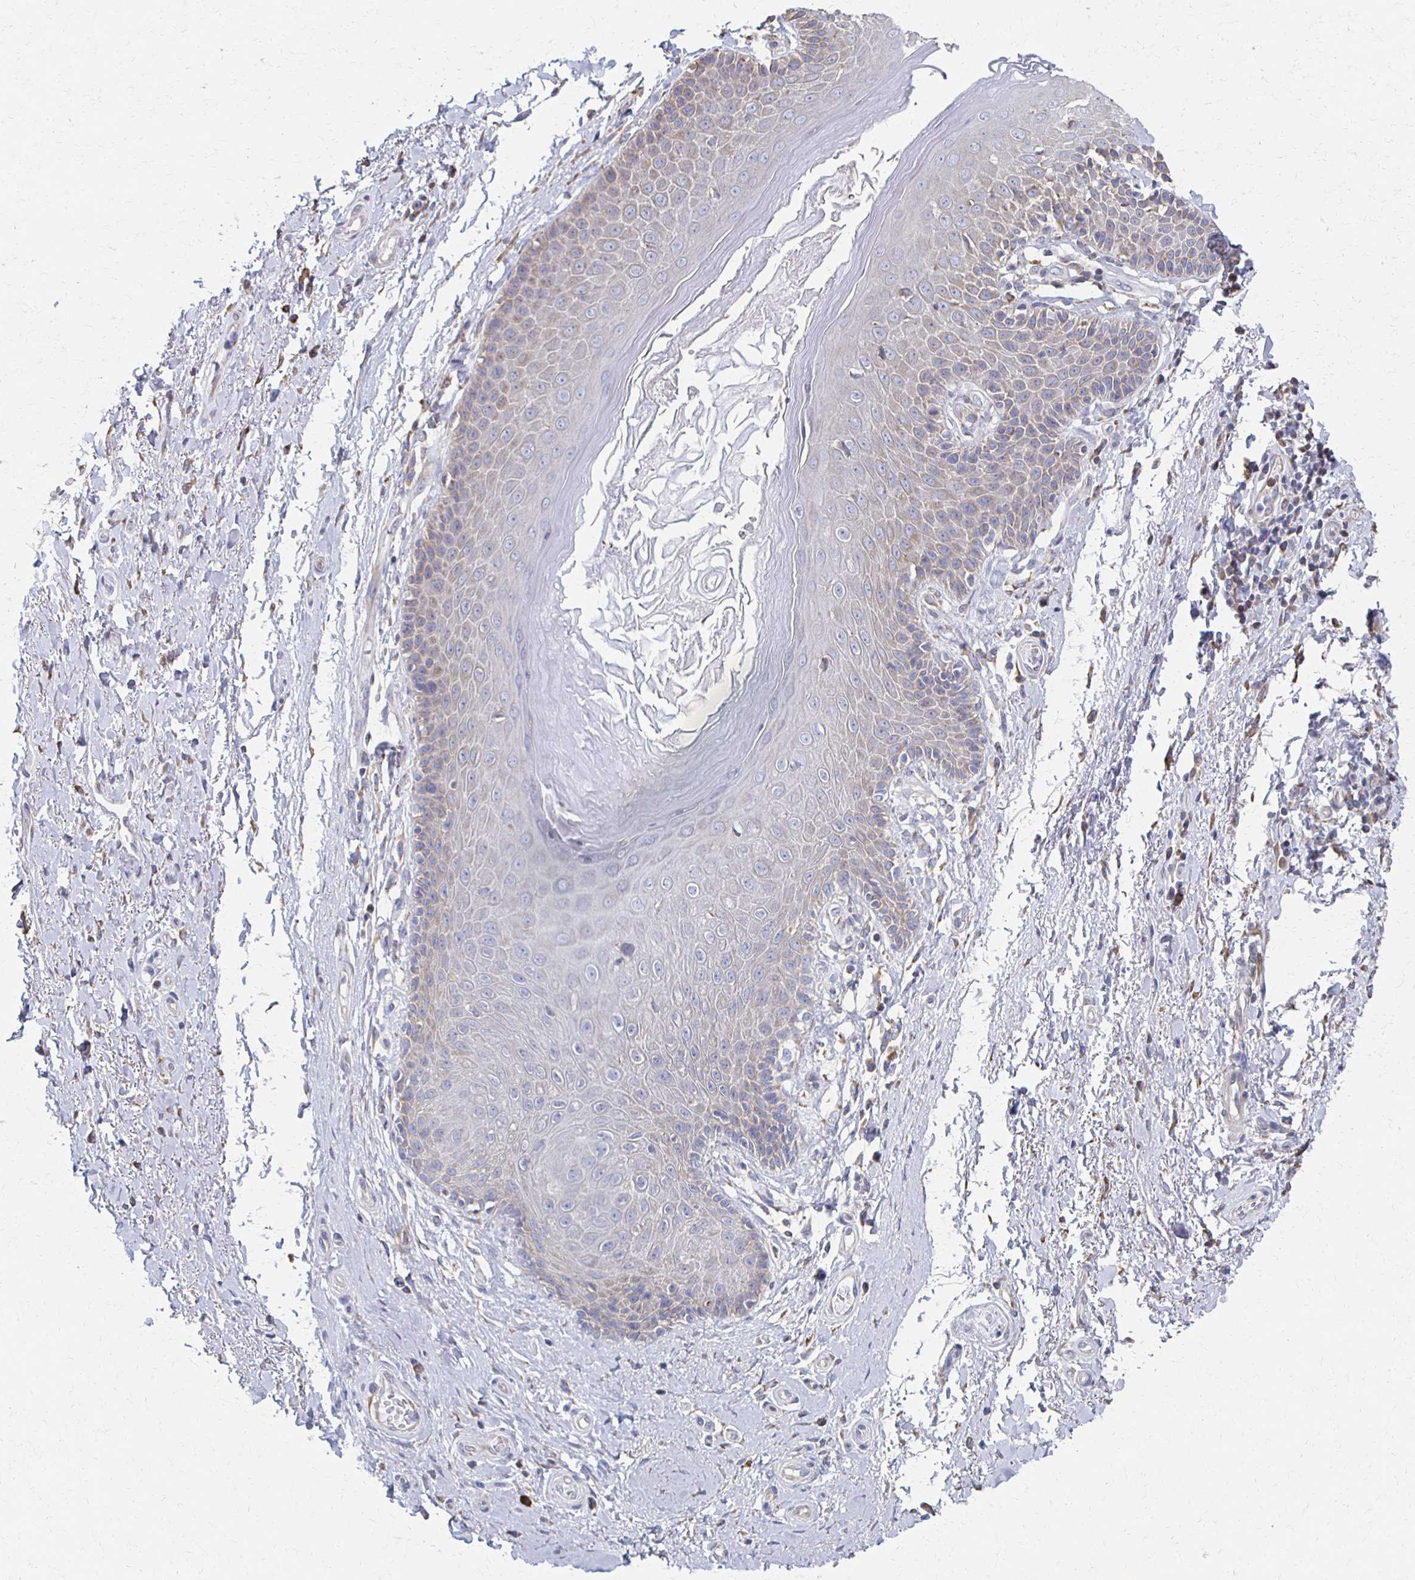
{"staining": {"intensity": "negative", "quantity": "none", "location": "none"}, "tissue": "adipose tissue", "cell_type": "Adipocytes", "image_type": "normal", "snomed": [{"axis": "morphology", "description": "Normal tissue, NOS"}, {"axis": "topography", "description": "Peripheral nerve tissue"}], "caption": "This is a histopathology image of immunohistochemistry (IHC) staining of normal adipose tissue, which shows no expression in adipocytes.", "gene": "ATP1A3", "patient": {"sex": "male", "age": 51}}